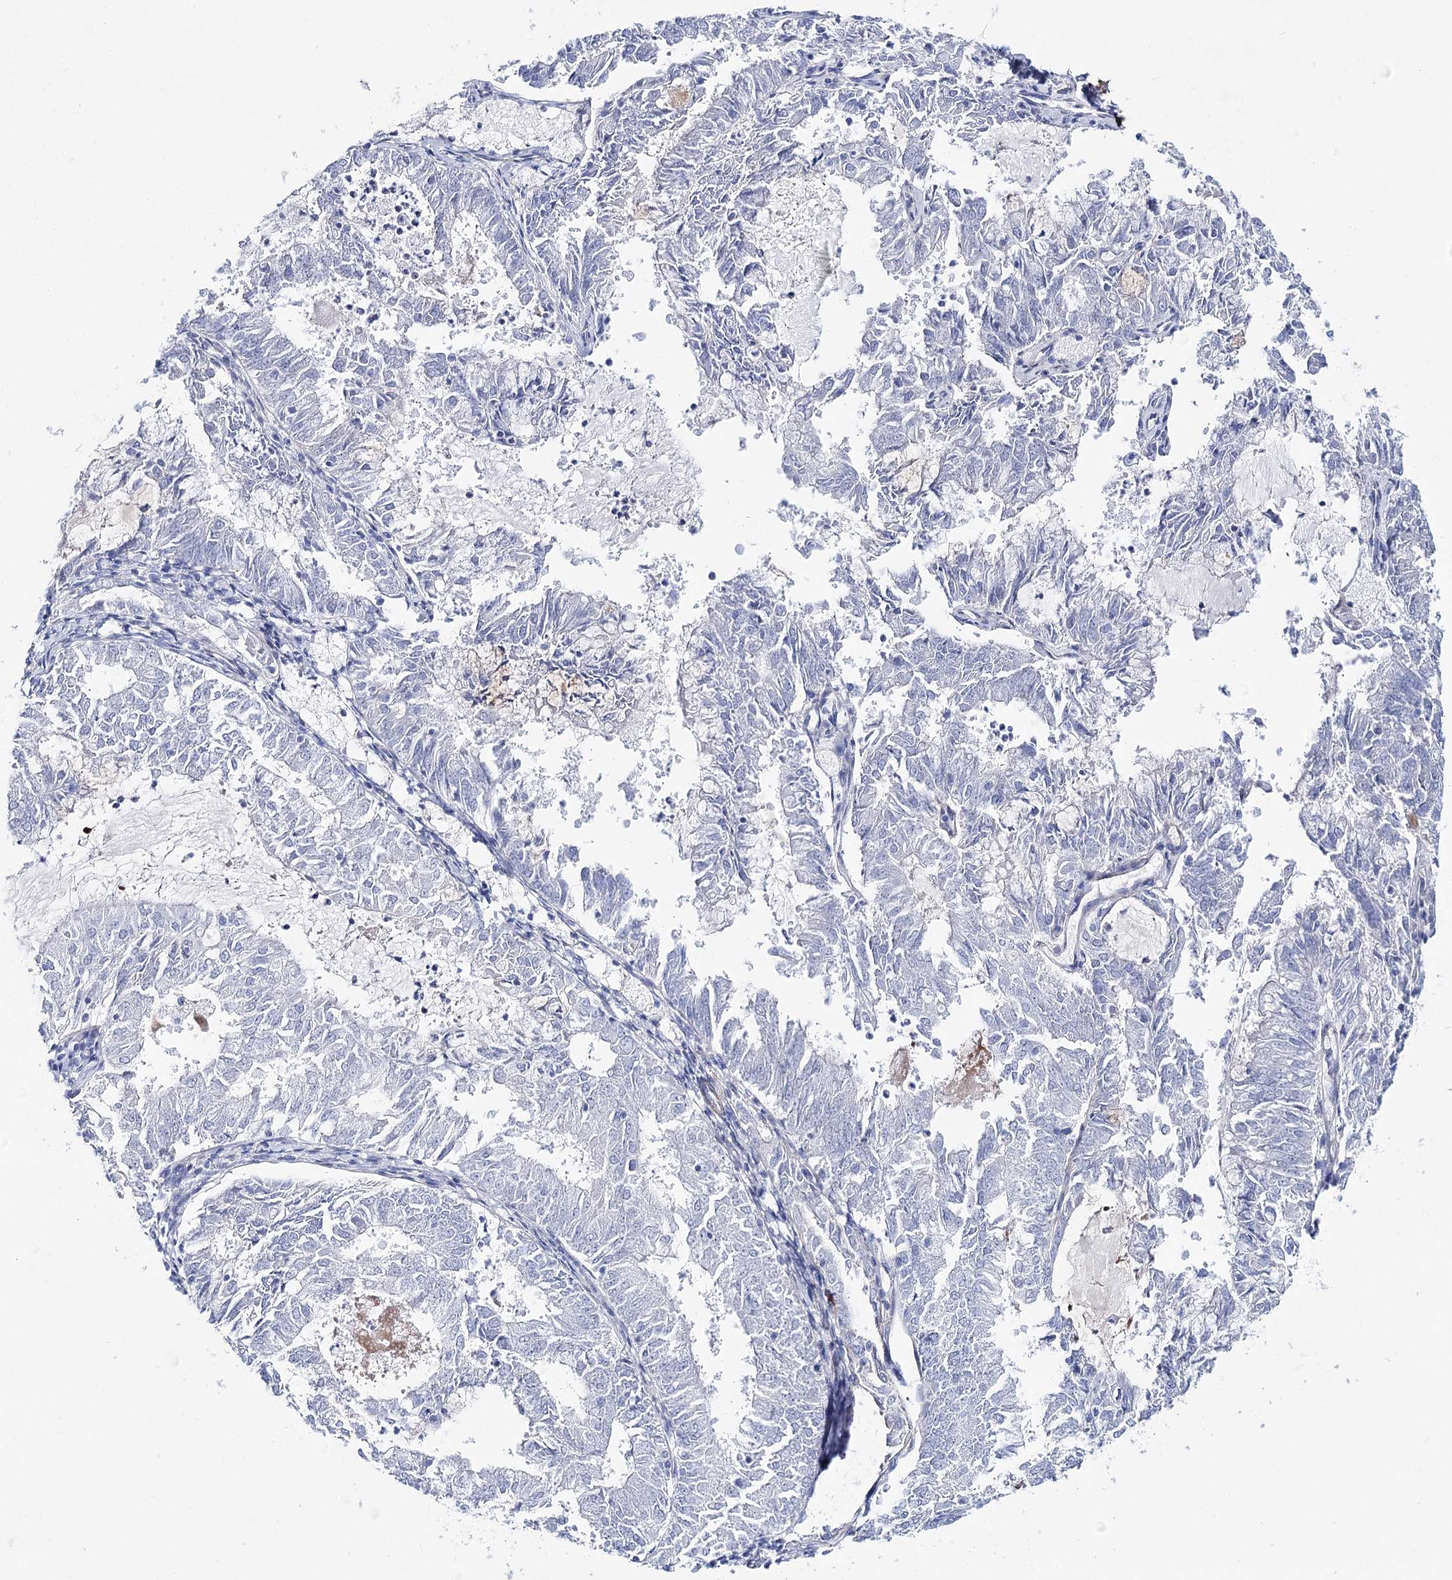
{"staining": {"intensity": "negative", "quantity": "none", "location": "none"}, "tissue": "endometrial cancer", "cell_type": "Tumor cells", "image_type": "cancer", "snomed": [{"axis": "morphology", "description": "Adenocarcinoma, NOS"}, {"axis": "topography", "description": "Endometrium"}], "caption": "Immunohistochemistry (IHC) micrograph of neoplastic tissue: endometrial cancer (adenocarcinoma) stained with DAB (3,3'-diaminobenzidine) reveals no significant protein positivity in tumor cells. (DAB immunohistochemistry (IHC) visualized using brightfield microscopy, high magnification).", "gene": "ANKRD23", "patient": {"sex": "female", "age": 57}}